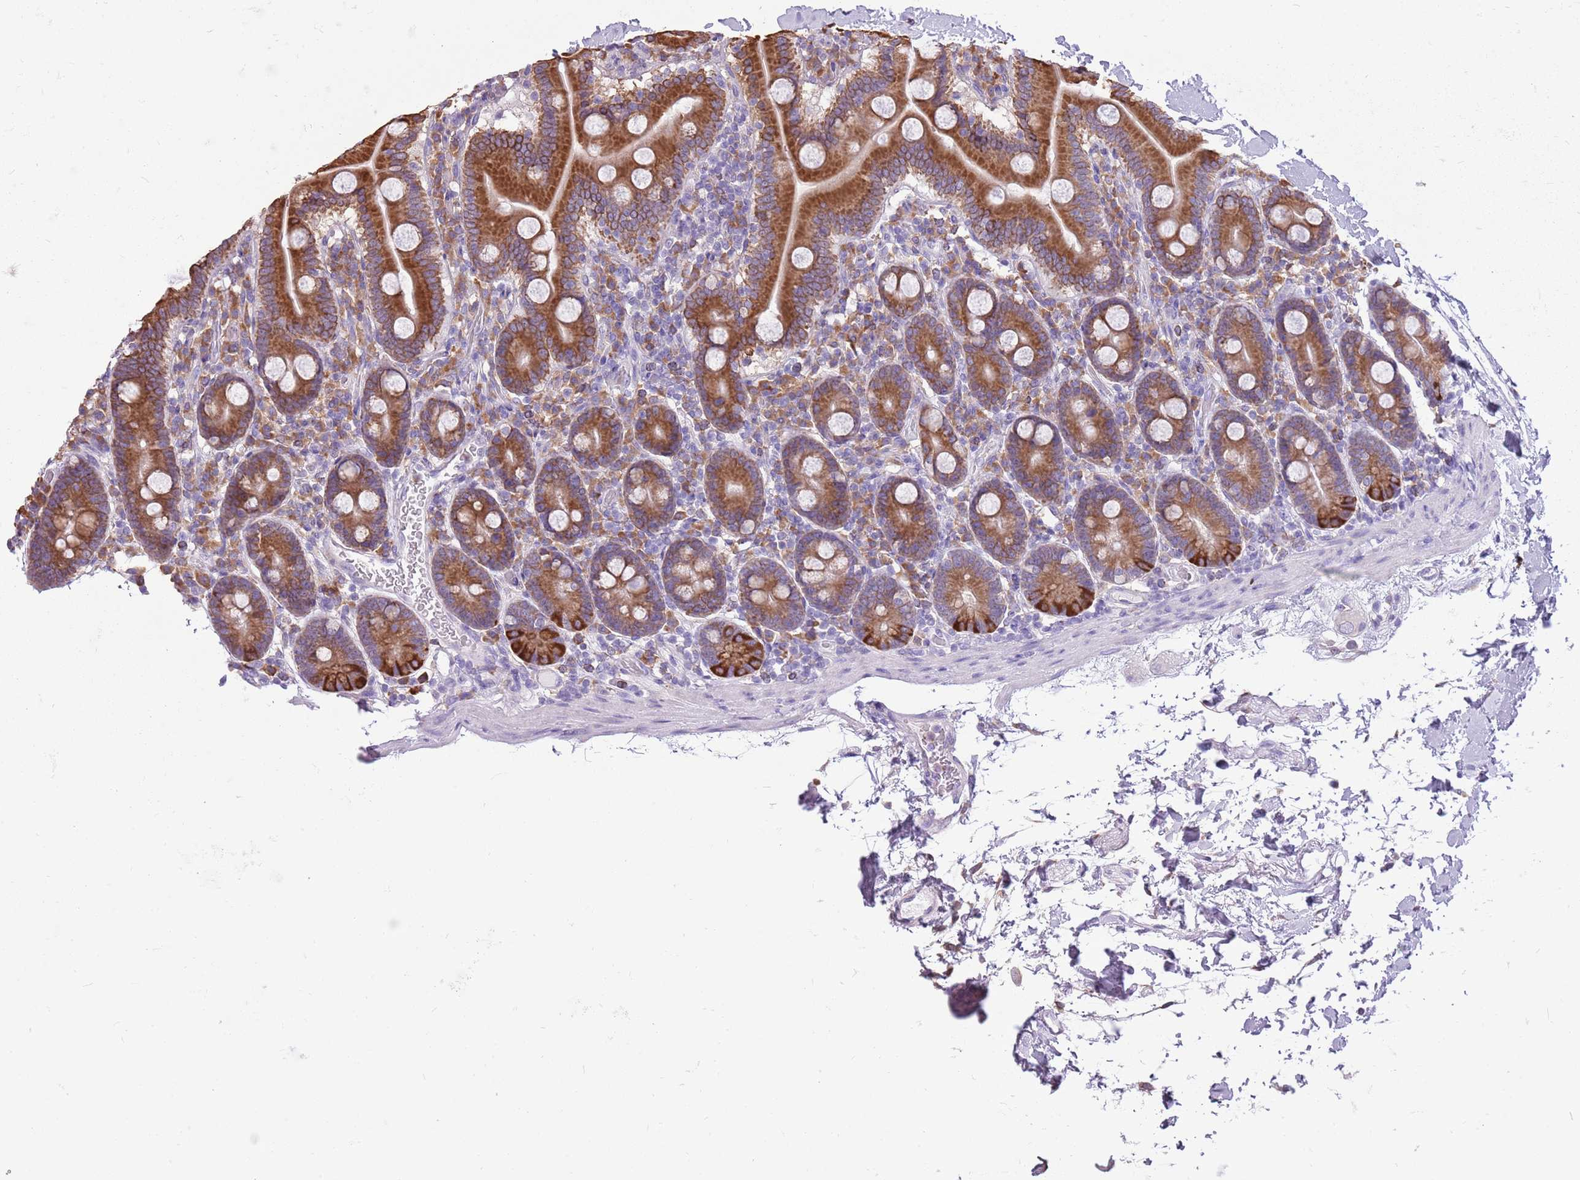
{"staining": {"intensity": "strong", "quantity": ">75%", "location": "cytoplasmic/membranous"}, "tissue": "duodenum", "cell_type": "Glandular cells", "image_type": "normal", "snomed": [{"axis": "morphology", "description": "Normal tissue, NOS"}, {"axis": "topography", "description": "Duodenum"}], "caption": "The image demonstrates a brown stain indicating the presence of a protein in the cytoplasmic/membranous of glandular cells in duodenum. Using DAB (3,3'-diaminobenzidine) (brown) and hematoxylin (blue) stains, captured at high magnification using brightfield microscopy.", "gene": "KCTD19", "patient": {"sex": "male", "age": 55}}